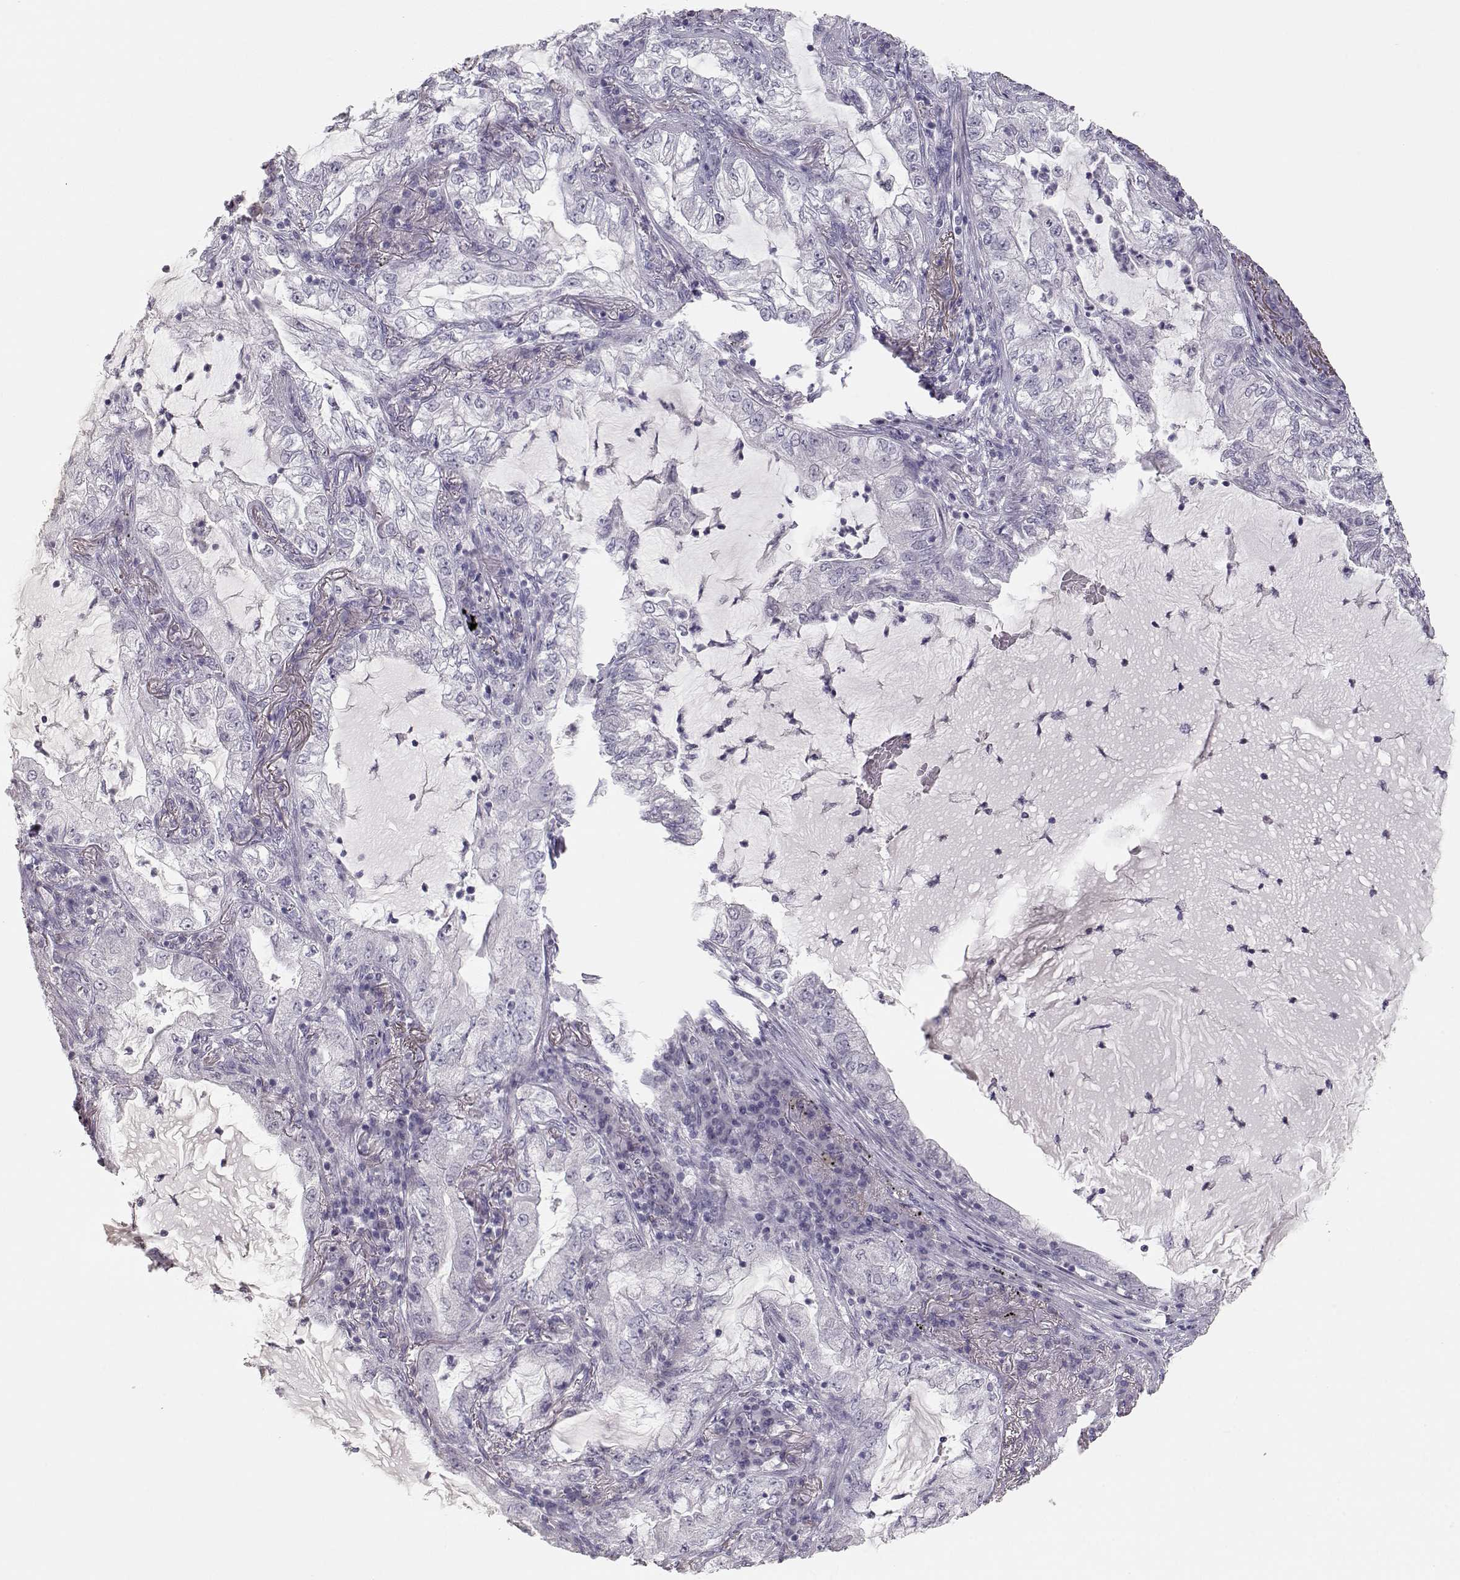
{"staining": {"intensity": "negative", "quantity": "none", "location": "none"}, "tissue": "lung cancer", "cell_type": "Tumor cells", "image_type": "cancer", "snomed": [{"axis": "morphology", "description": "Adenocarcinoma, NOS"}, {"axis": "topography", "description": "Lung"}], "caption": "This micrograph is of lung adenocarcinoma stained with immunohistochemistry to label a protein in brown with the nuclei are counter-stained blue. There is no positivity in tumor cells. The staining is performed using DAB (3,3'-diaminobenzidine) brown chromogen with nuclei counter-stained in using hematoxylin.", "gene": "TKTL1", "patient": {"sex": "female", "age": 73}}